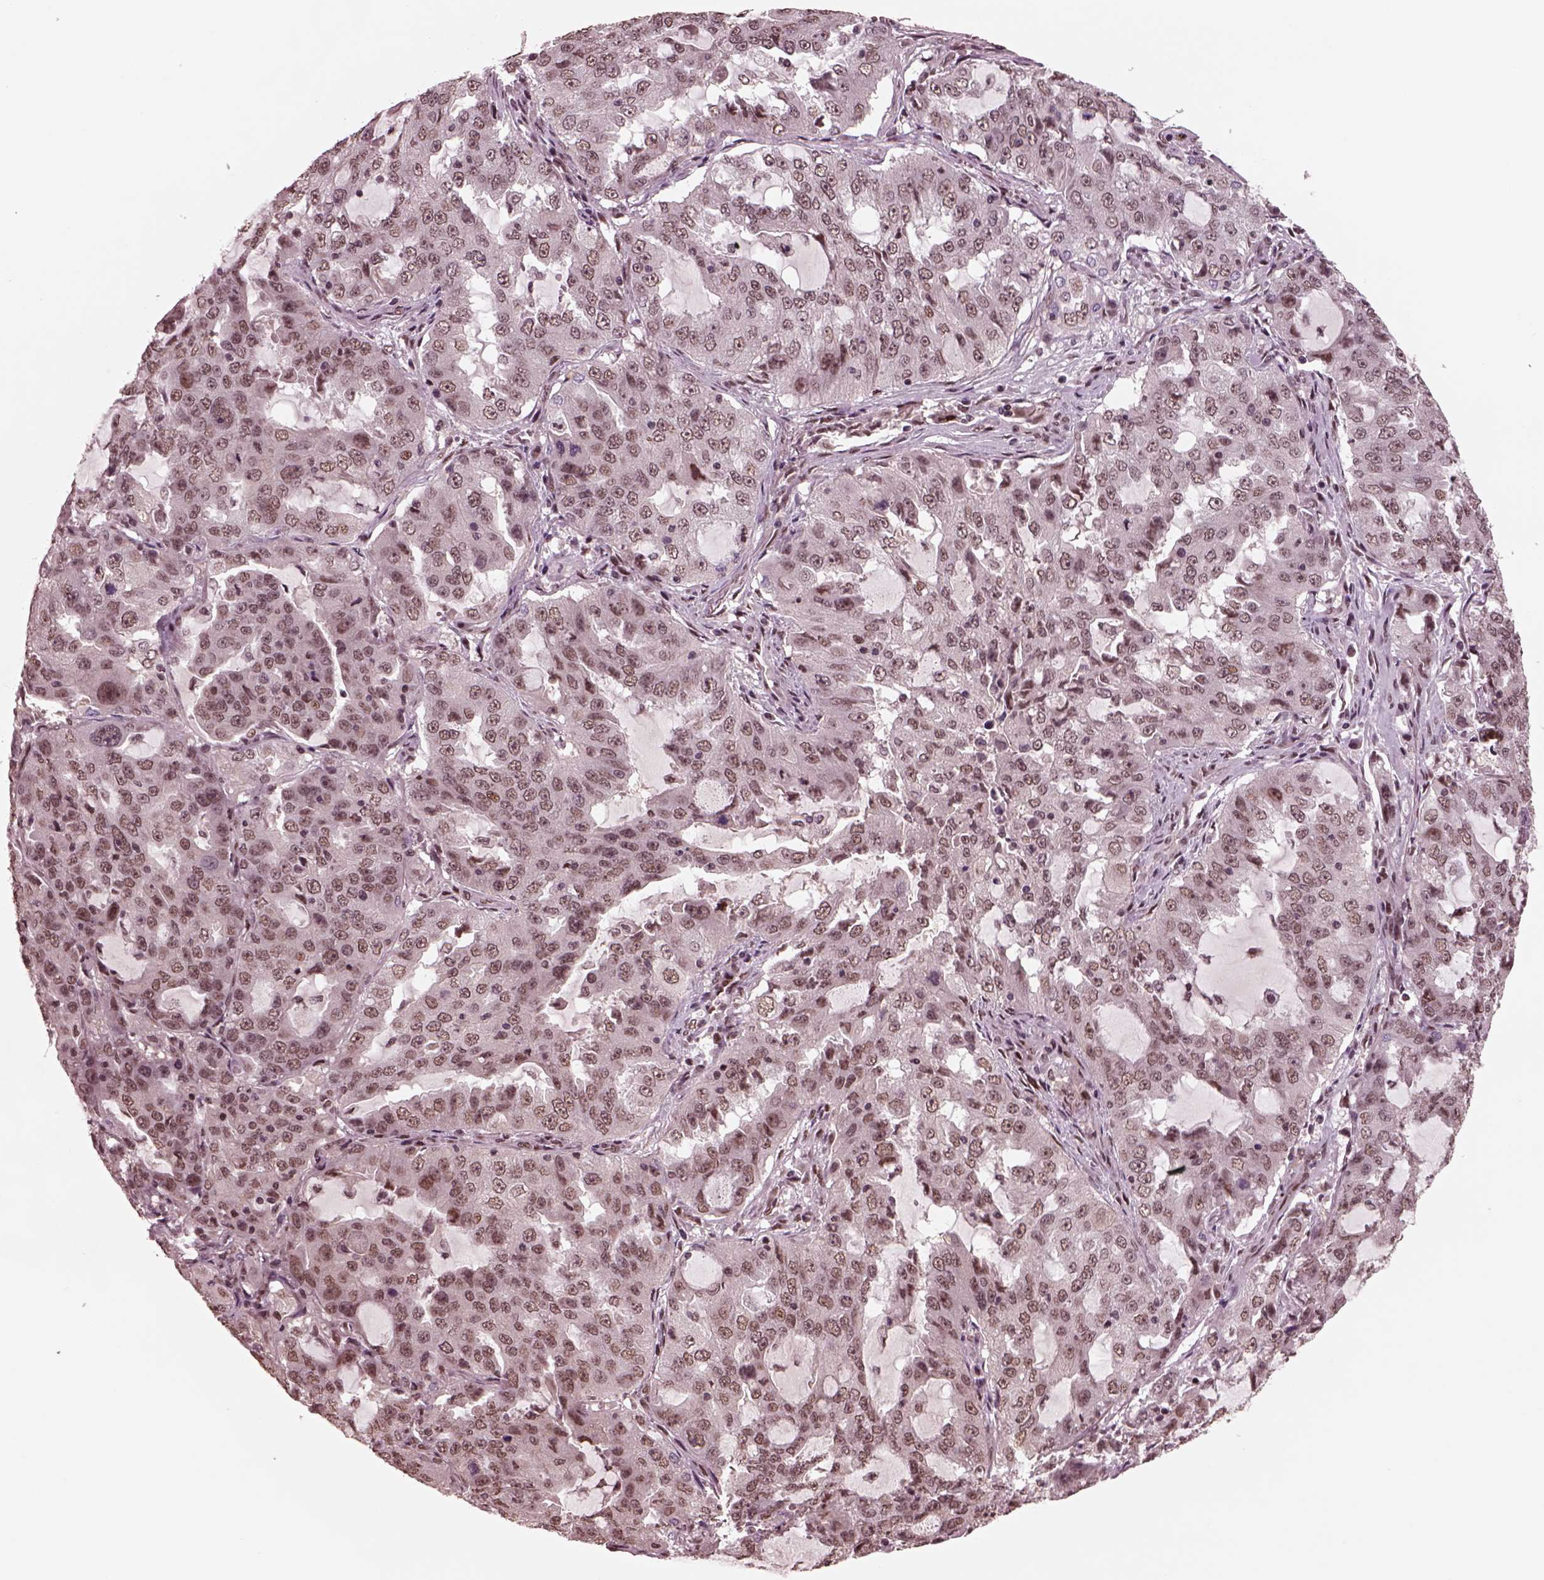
{"staining": {"intensity": "weak", "quantity": ">75%", "location": "nuclear"}, "tissue": "lung cancer", "cell_type": "Tumor cells", "image_type": "cancer", "snomed": [{"axis": "morphology", "description": "Adenocarcinoma, NOS"}, {"axis": "topography", "description": "Lung"}], "caption": "Human lung cancer stained with a protein marker reveals weak staining in tumor cells.", "gene": "NAP1L5", "patient": {"sex": "female", "age": 61}}